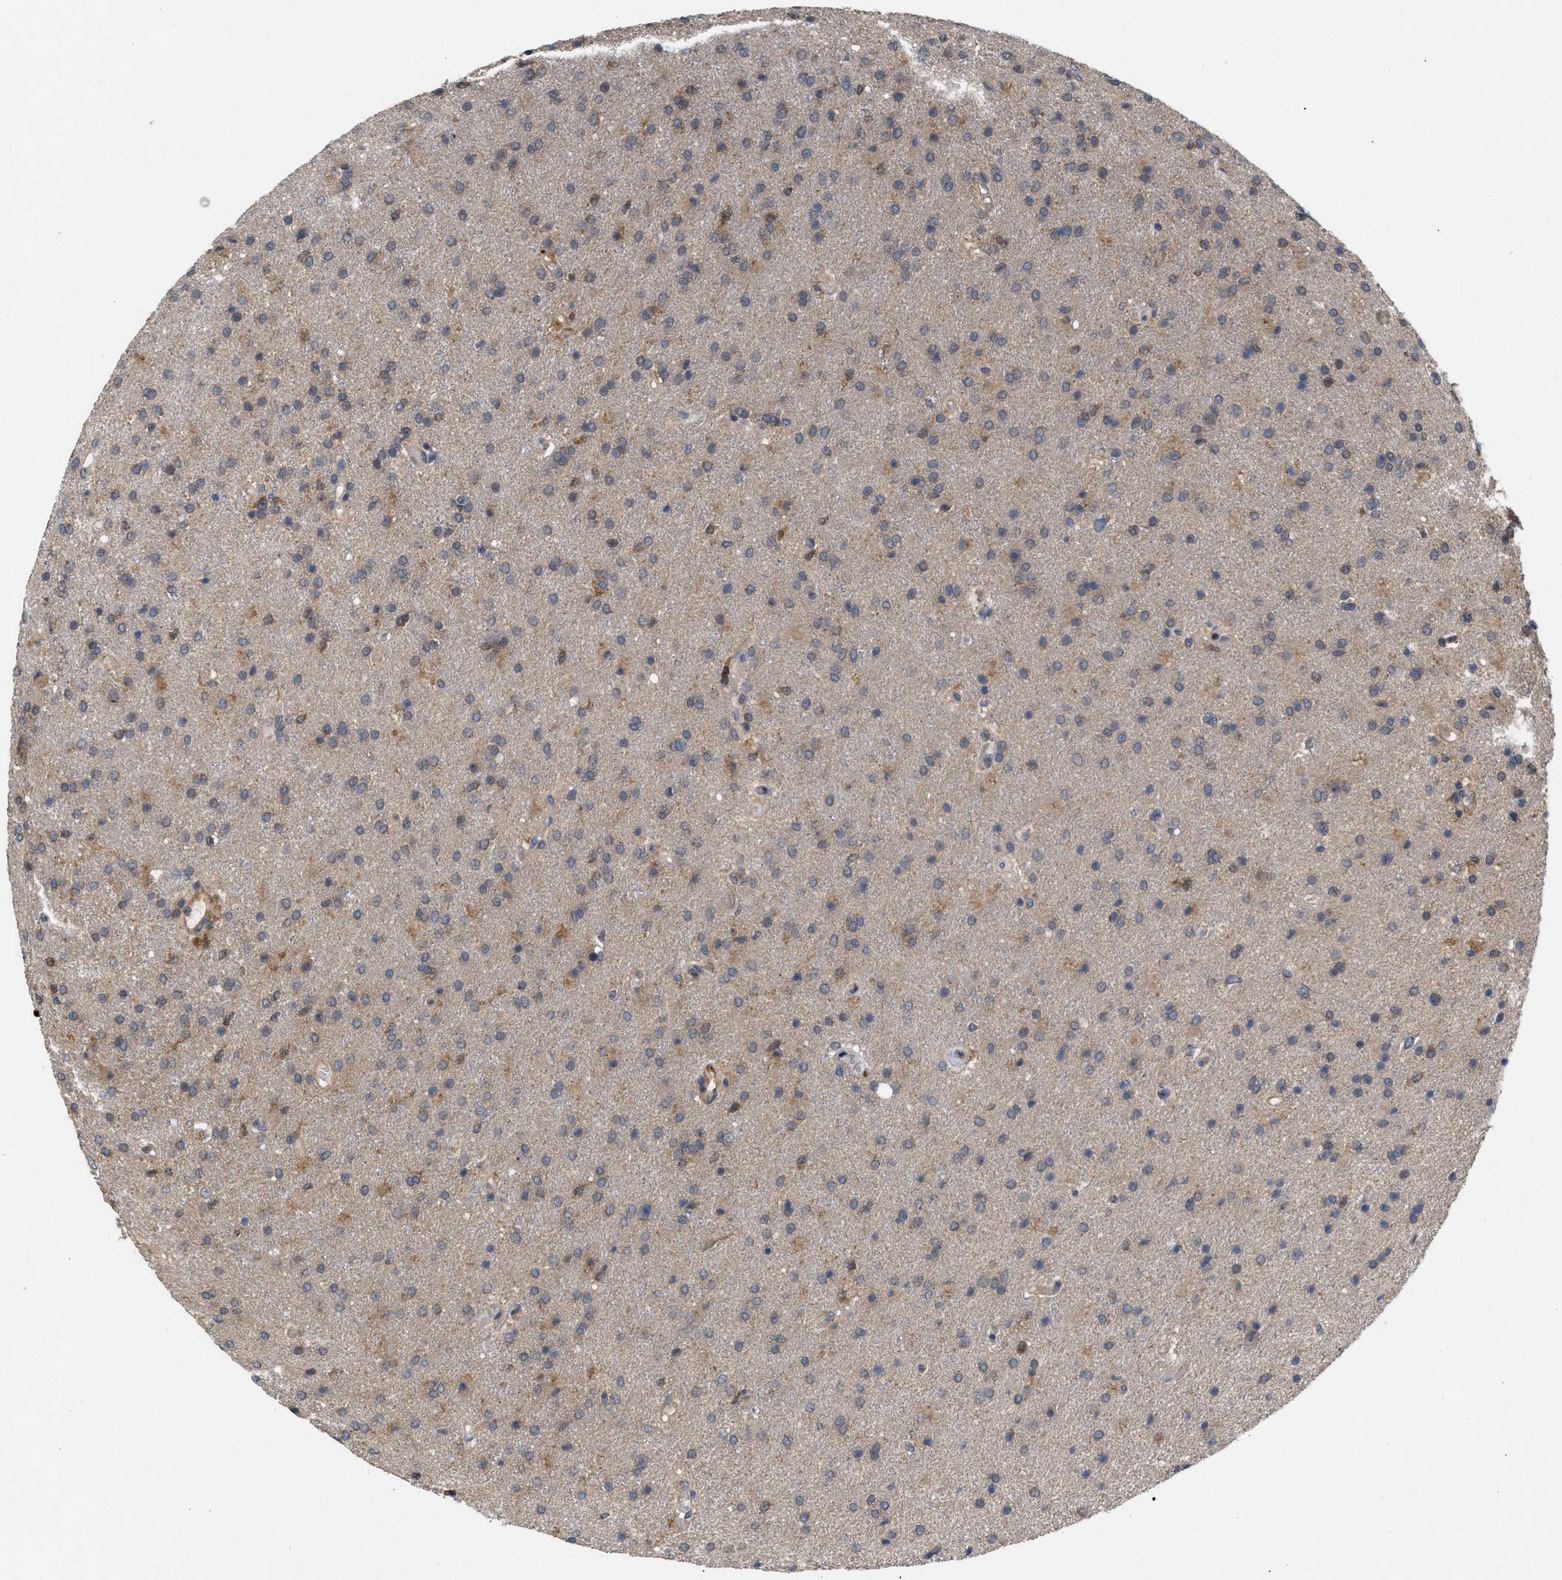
{"staining": {"intensity": "weak", "quantity": "25%-75%", "location": "cytoplasmic/membranous"}, "tissue": "glioma", "cell_type": "Tumor cells", "image_type": "cancer", "snomed": [{"axis": "morphology", "description": "Glioma, malignant, High grade"}, {"axis": "topography", "description": "Brain"}], "caption": "Protein expression analysis of high-grade glioma (malignant) reveals weak cytoplasmic/membranous expression in about 25%-75% of tumor cells.", "gene": "GLOD4", "patient": {"sex": "male", "age": 72}}